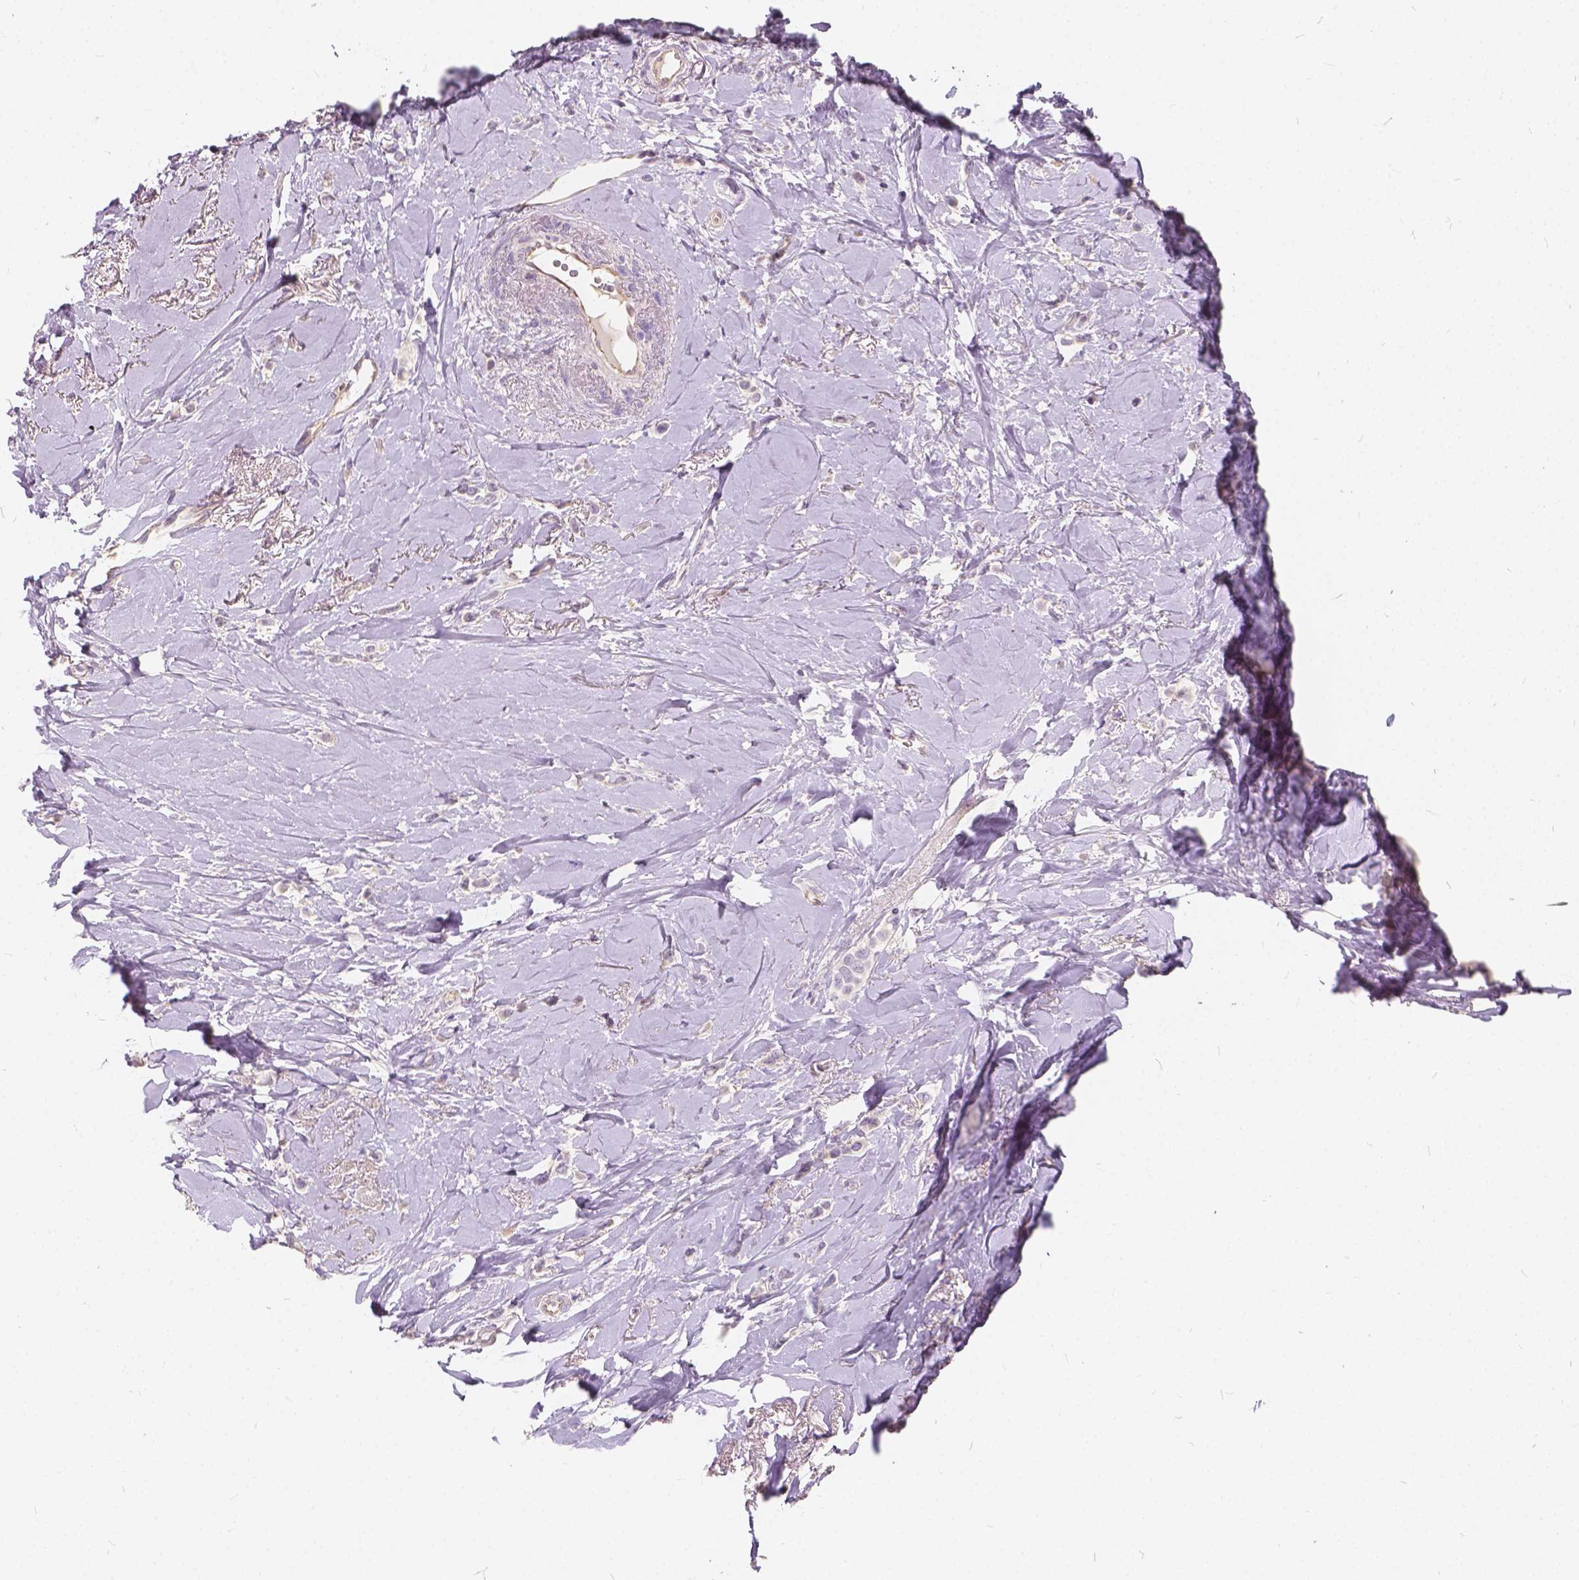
{"staining": {"intensity": "negative", "quantity": "none", "location": "none"}, "tissue": "breast cancer", "cell_type": "Tumor cells", "image_type": "cancer", "snomed": [{"axis": "morphology", "description": "Lobular carcinoma"}, {"axis": "topography", "description": "Breast"}], "caption": "Immunohistochemical staining of human breast cancer displays no significant positivity in tumor cells.", "gene": "KIAA0513", "patient": {"sex": "female", "age": 66}}